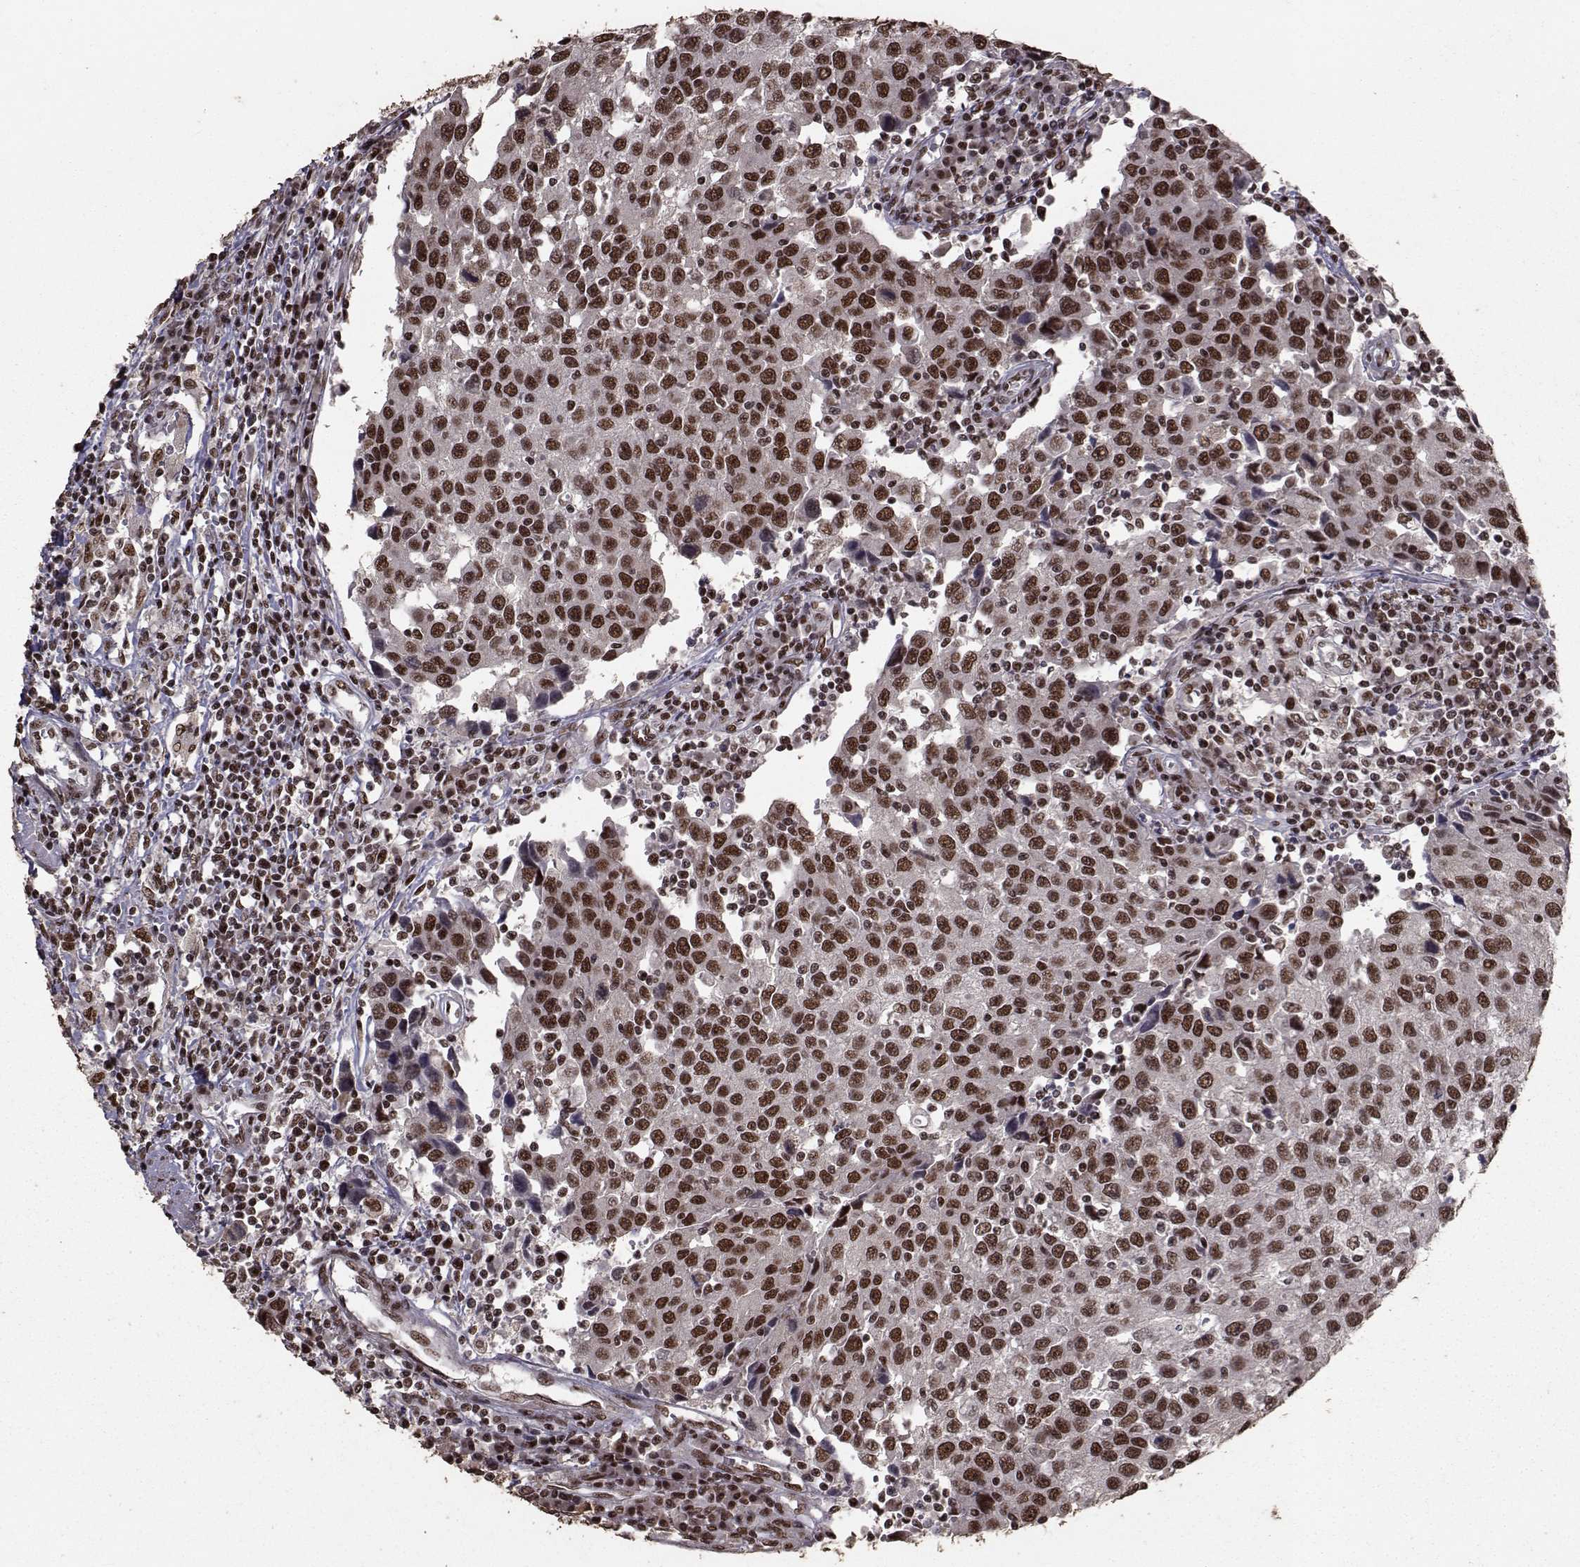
{"staining": {"intensity": "strong", "quantity": ">75%", "location": "nuclear"}, "tissue": "urothelial cancer", "cell_type": "Tumor cells", "image_type": "cancer", "snomed": [{"axis": "morphology", "description": "Urothelial carcinoma, High grade"}, {"axis": "topography", "description": "Urinary bladder"}], "caption": "Strong nuclear expression for a protein is seen in about >75% of tumor cells of urothelial cancer using immunohistochemistry.", "gene": "SF1", "patient": {"sex": "female", "age": 85}}